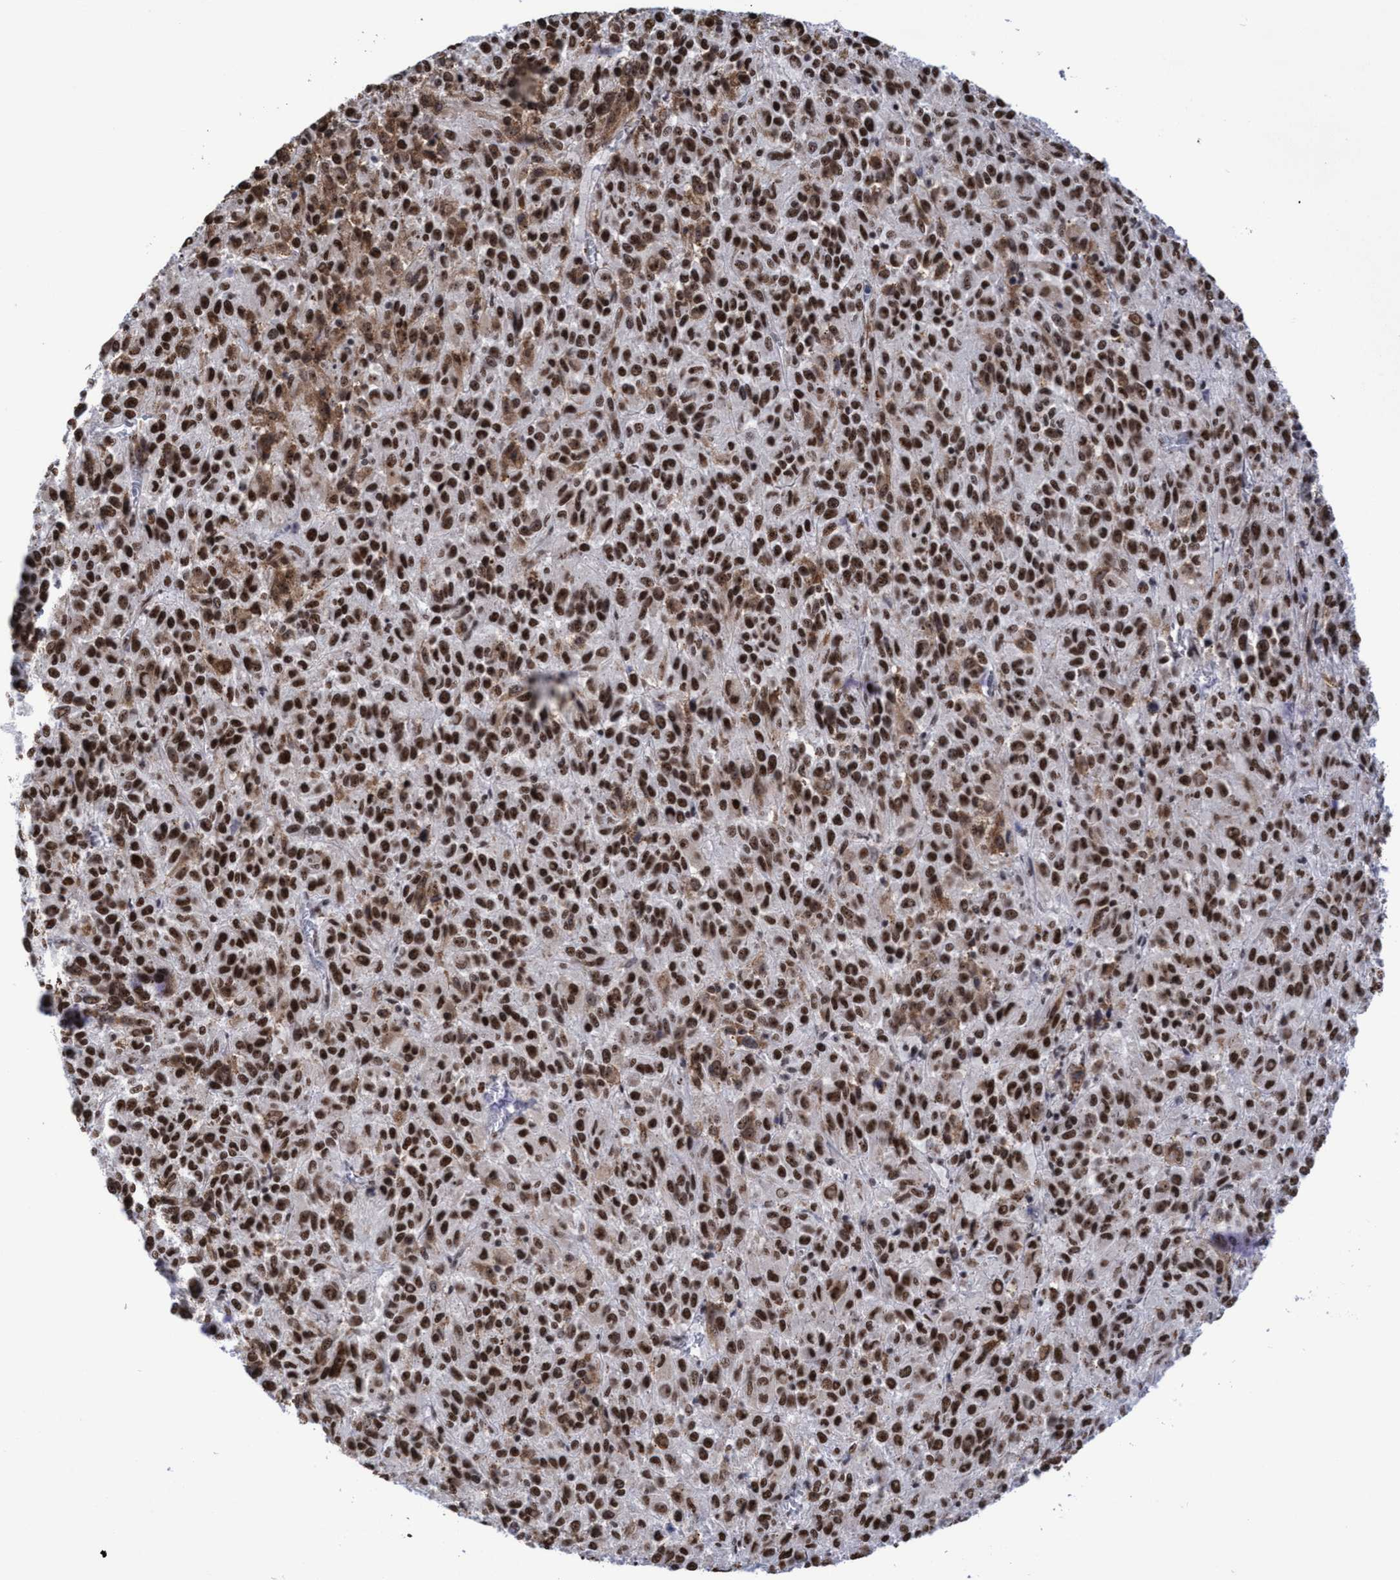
{"staining": {"intensity": "strong", "quantity": ">75%", "location": "nuclear"}, "tissue": "melanoma", "cell_type": "Tumor cells", "image_type": "cancer", "snomed": [{"axis": "morphology", "description": "Malignant melanoma, Metastatic site"}, {"axis": "topography", "description": "Lung"}], "caption": "DAB (3,3'-diaminobenzidine) immunohistochemical staining of human malignant melanoma (metastatic site) exhibits strong nuclear protein positivity in approximately >75% of tumor cells.", "gene": "EFCAB10", "patient": {"sex": "male", "age": 64}}